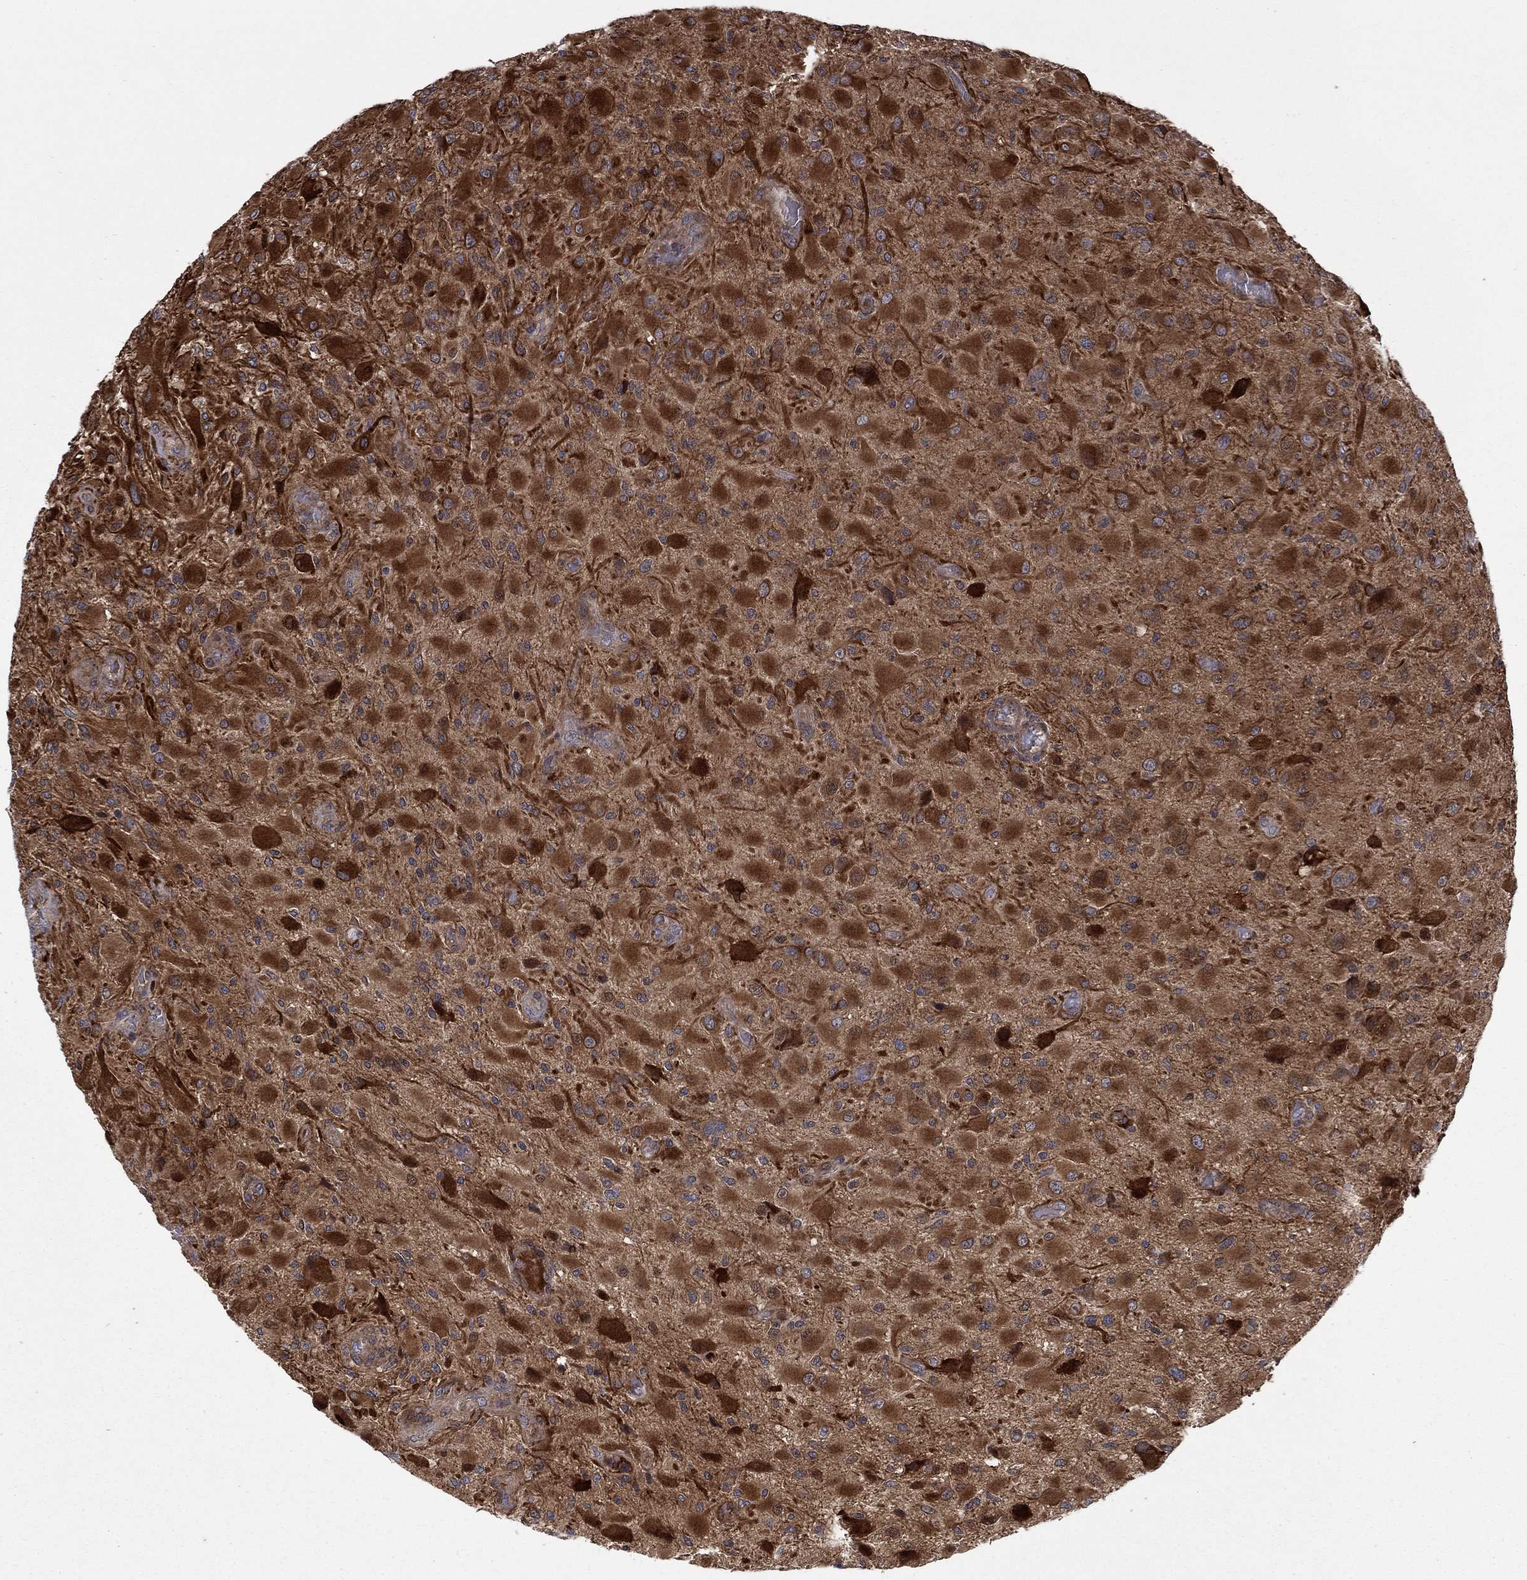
{"staining": {"intensity": "strong", "quantity": "25%-75%", "location": "cytoplasmic/membranous"}, "tissue": "glioma", "cell_type": "Tumor cells", "image_type": "cancer", "snomed": [{"axis": "morphology", "description": "Glioma, malignant, High grade"}, {"axis": "topography", "description": "Cerebral cortex"}], "caption": "Immunohistochemistry (IHC) histopathology image of high-grade glioma (malignant) stained for a protein (brown), which exhibits high levels of strong cytoplasmic/membranous staining in about 25%-75% of tumor cells.", "gene": "HDAC4", "patient": {"sex": "male", "age": 35}}